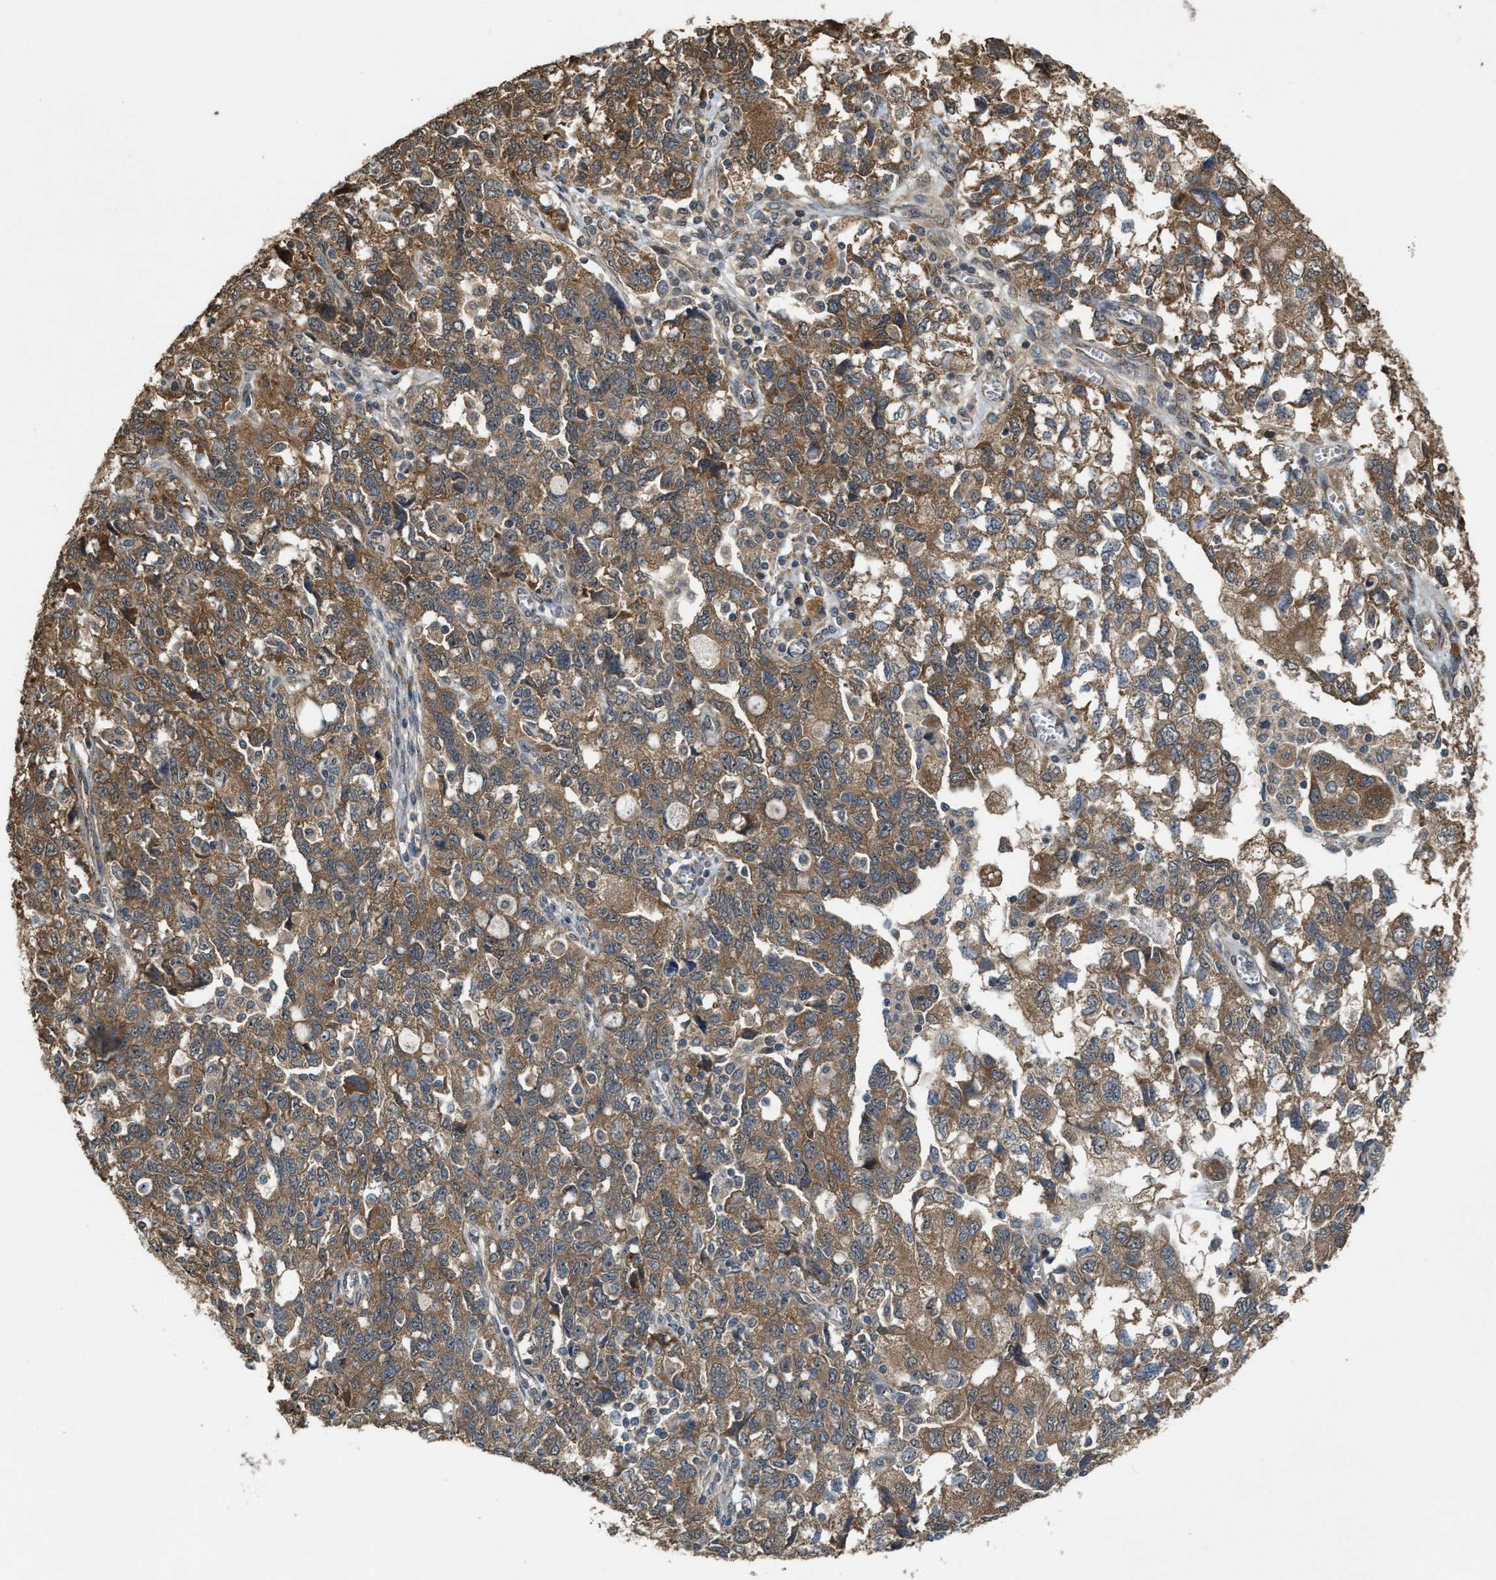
{"staining": {"intensity": "moderate", "quantity": ">75%", "location": "cytoplasmic/membranous"}, "tissue": "ovarian cancer", "cell_type": "Tumor cells", "image_type": "cancer", "snomed": [{"axis": "morphology", "description": "Carcinoma, NOS"}, {"axis": "morphology", "description": "Cystadenocarcinoma, serous, NOS"}, {"axis": "topography", "description": "Ovary"}], "caption": "Ovarian cancer was stained to show a protein in brown. There is medium levels of moderate cytoplasmic/membranous positivity in about >75% of tumor cells.", "gene": "ARHGEF5", "patient": {"sex": "female", "age": 69}}